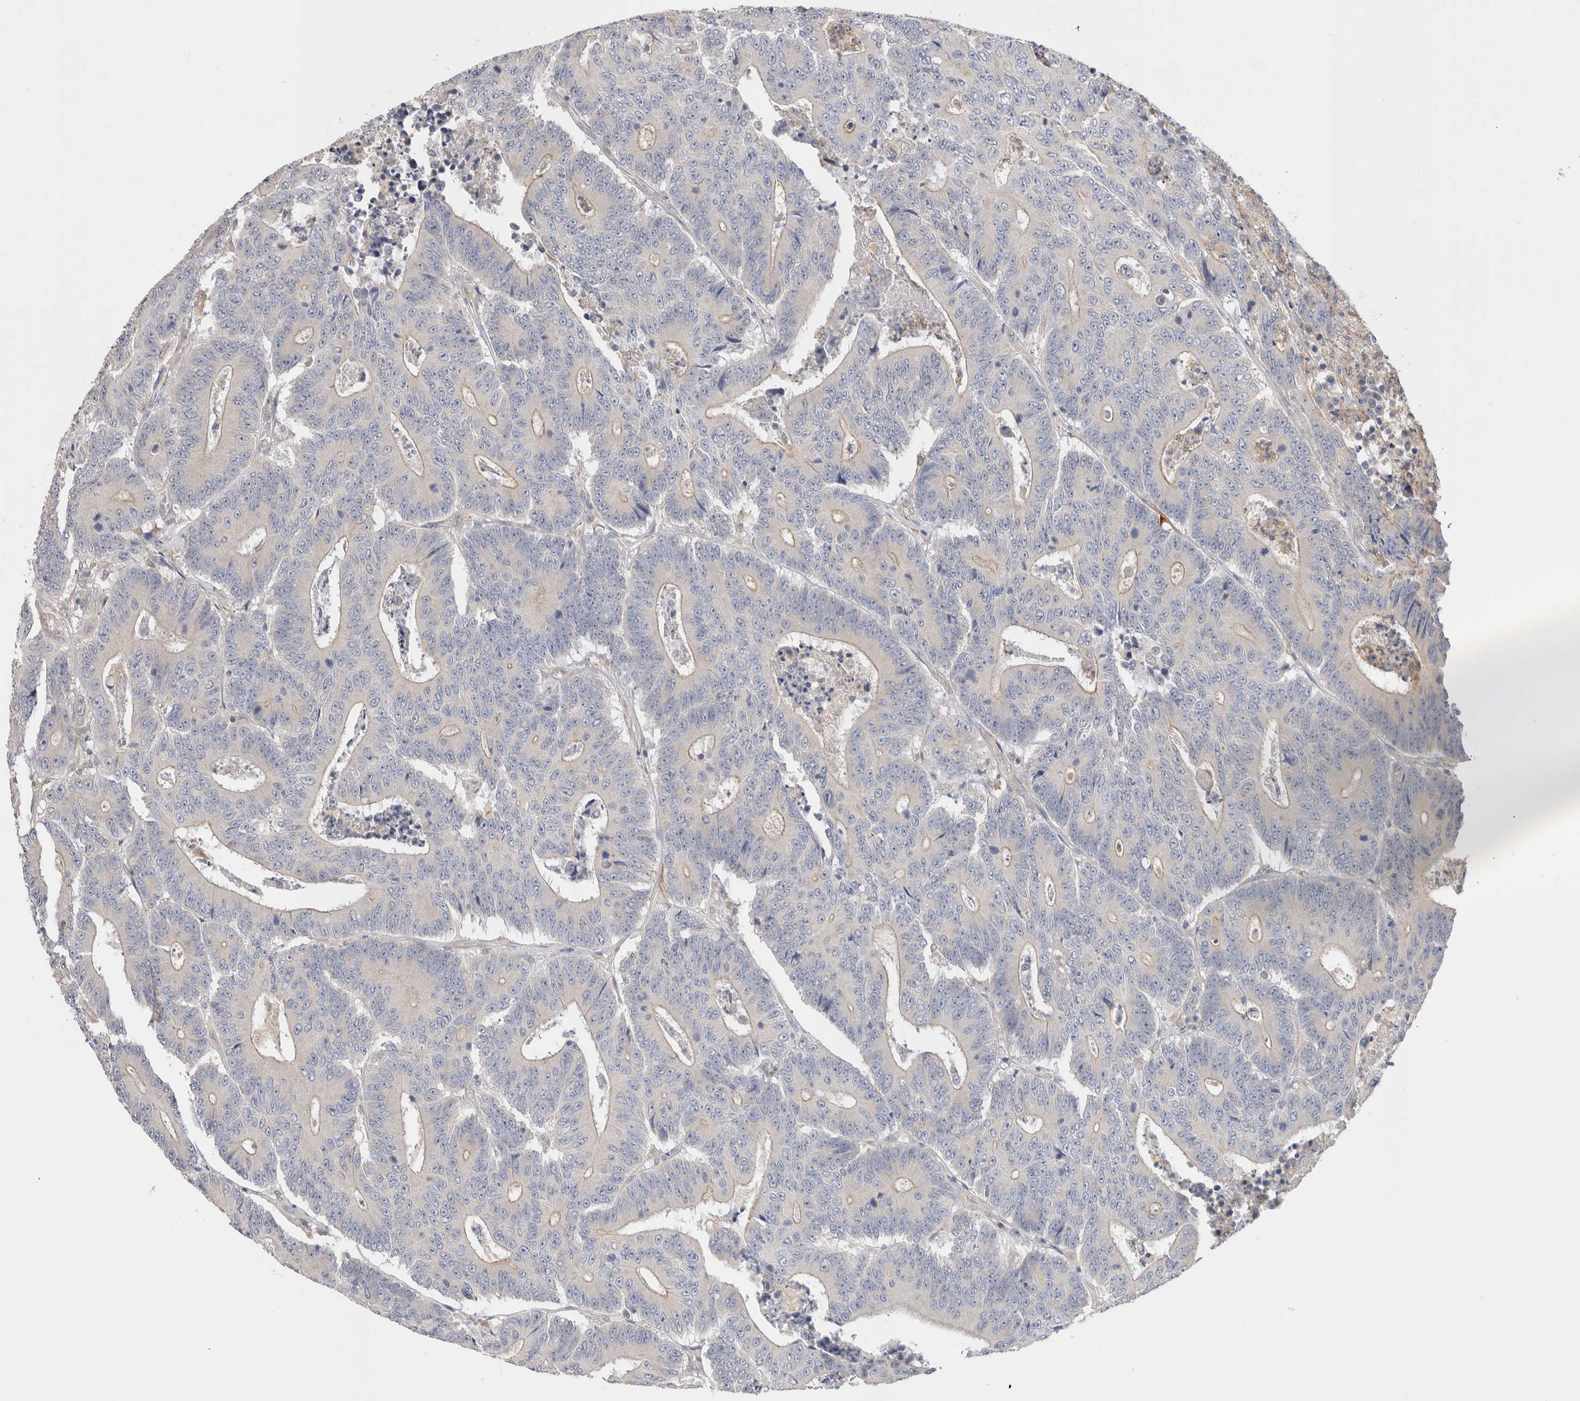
{"staining": {"intensity": "negative", "quantity": "none", "location": "none"}, "tissue": "colorectal cancer", "cell_type": "Tumor cells", "image_type": "cancer", "snomed": [{"axis": "morphology", "description": "Adenocarcinoma, NOS"}, {"axis": "topography", "description": "Colon"}], "caption": "Tumor cells show no significant expression in adenocarcinoma (colorectal).", "gene": "SGK3", "patient": {"sex": "male", "age": 83}}